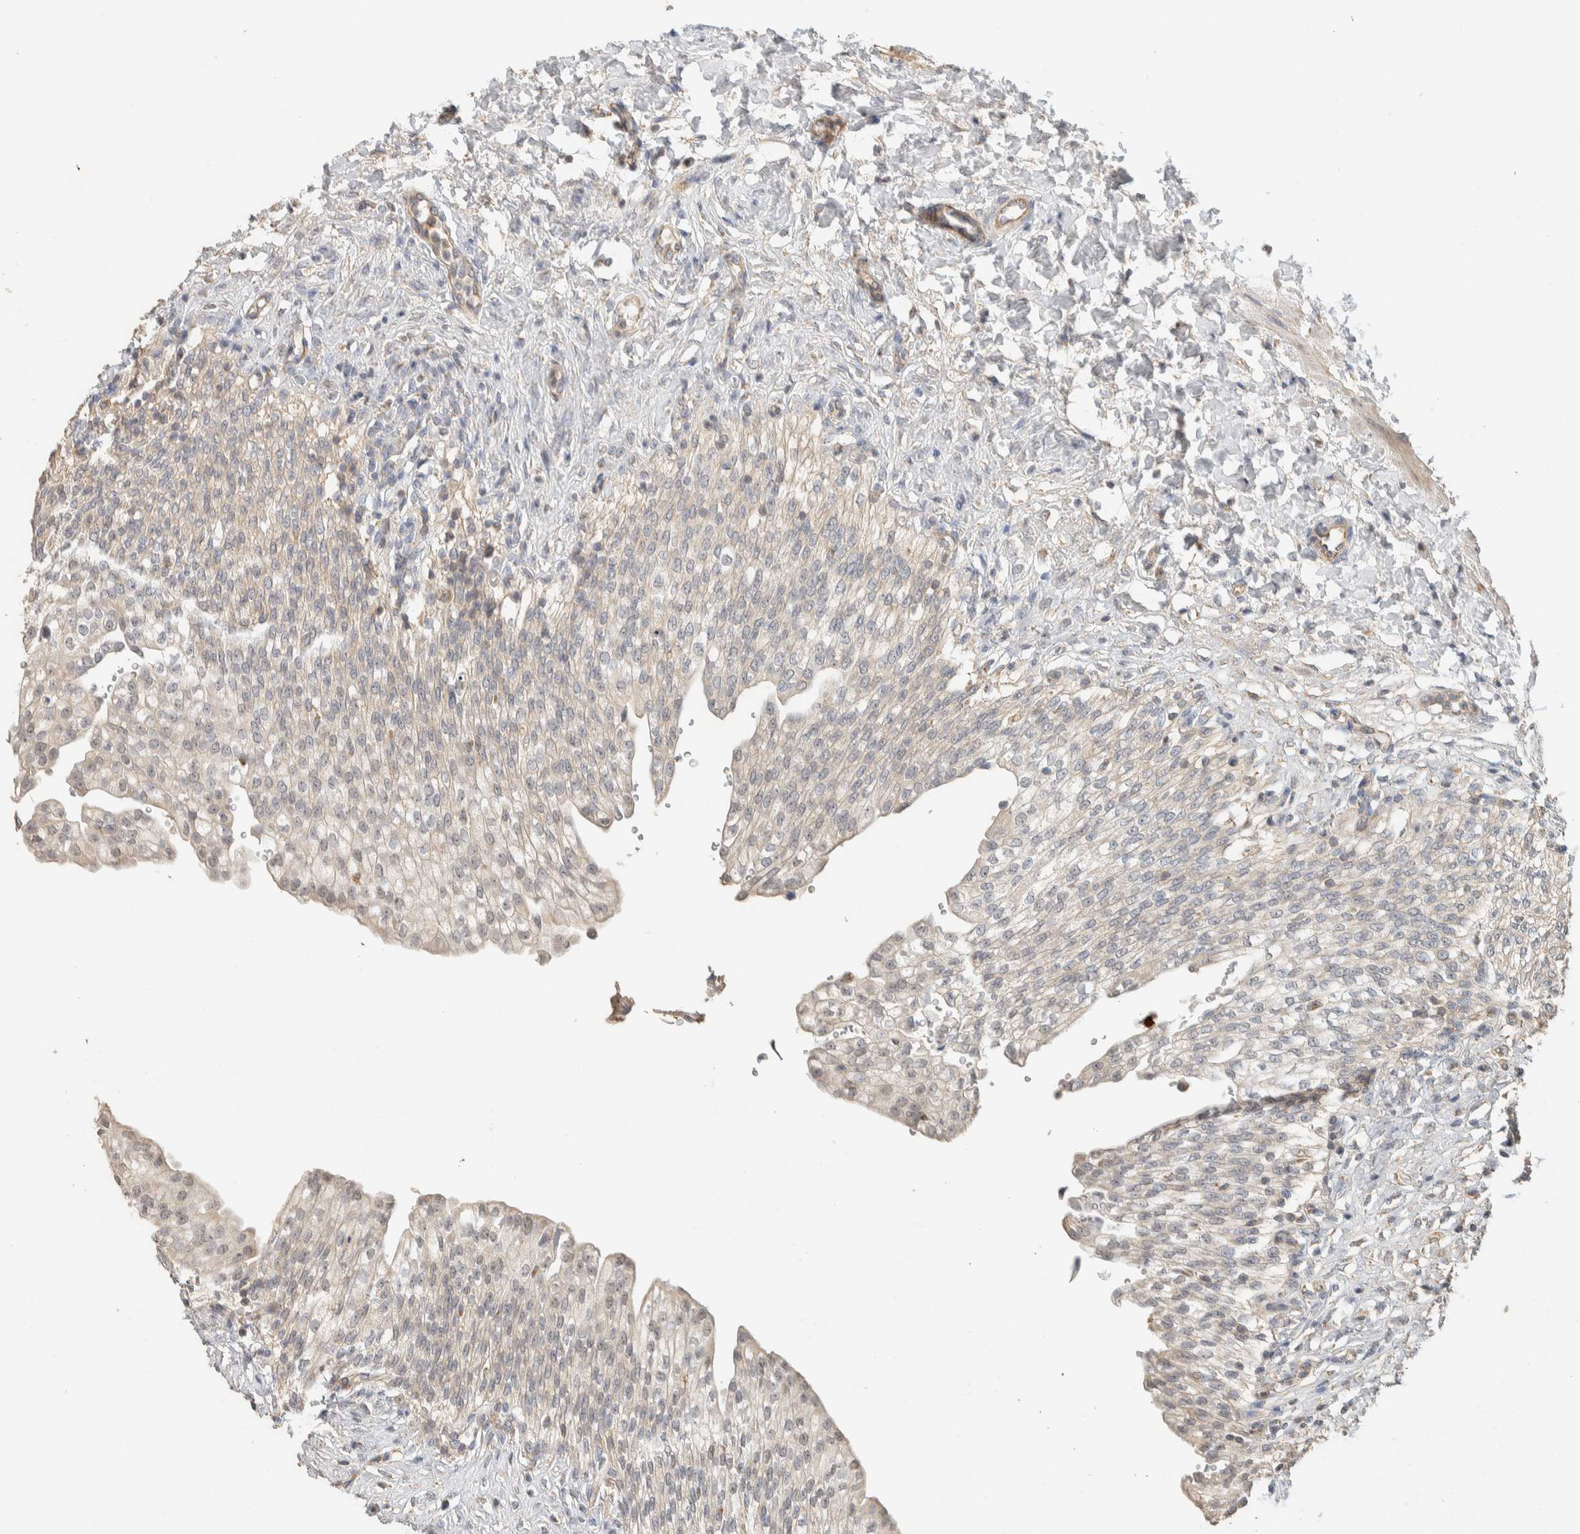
{"staining": {"intensity": "weak", "quantity": "25%-75%", "location": "cytoplasmic/membranous"}, "tissue": "urinary bladder", "cell_type": "Urothelial cells", "image_type": "normal", "snomed": [{"axis": "morphology", "description": "Urothelial carcinoma, High grade"}, {"axis": "topography", "description": "Urinary bladder"}], "caption": "Weak cytoplasmic/membranous expression is identified in approximately 25%-75% of urothelial cells in unremarkable urinary bladder. (DAB IHC with brightfield microscopy, high magnification).", "gene": "PDE7B", "patient": {"sex": "male", "age": 46}}